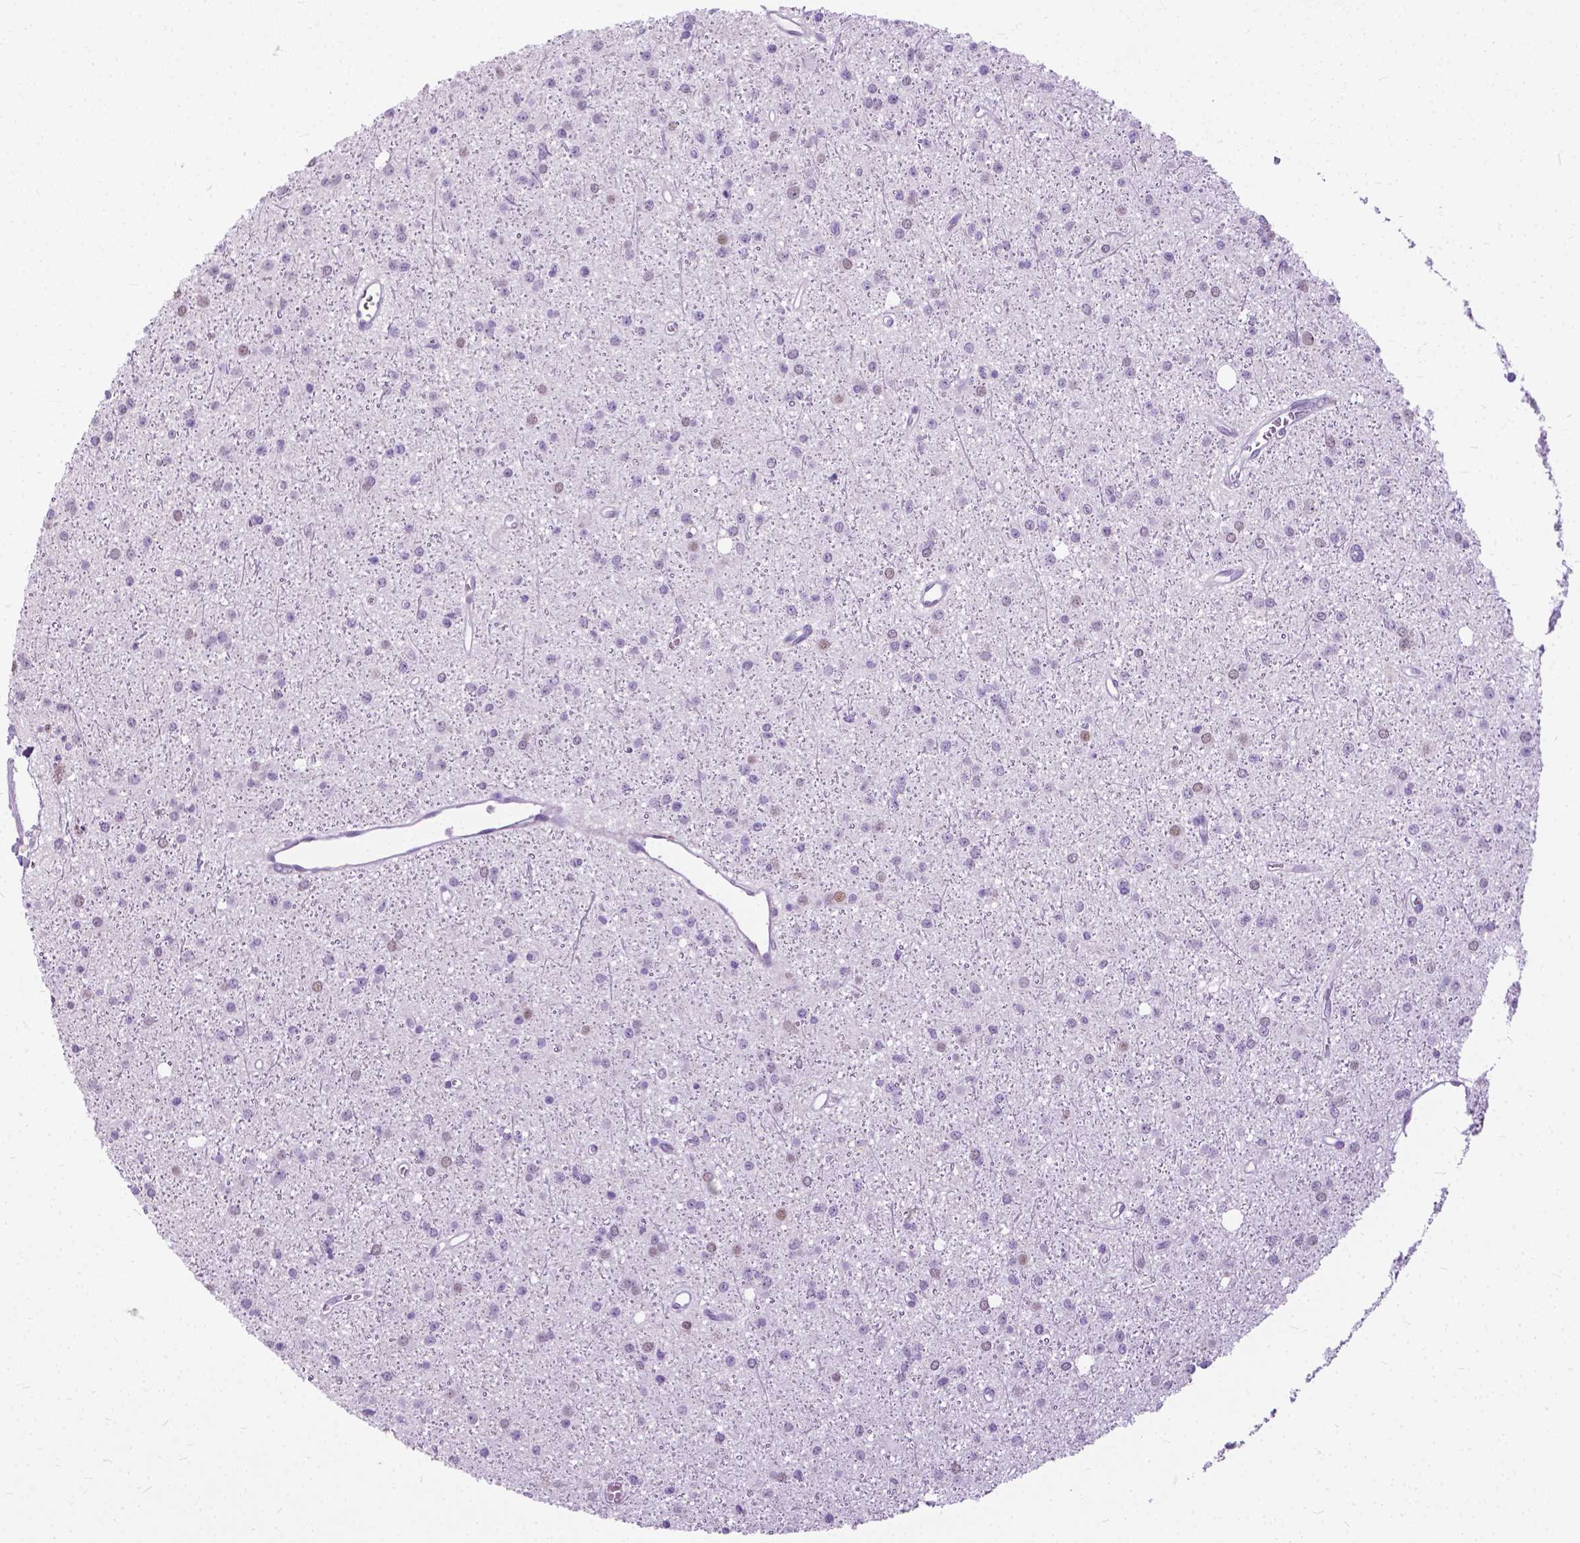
{"staining": {"intensity": "negative", "quantity": "none", "location": "none"}, "tissue": "glioma", "cell_type": "Tumor cells", "image_type": "cancer", "snomed": [{"axis": "morphology", "description": "Glioma, malignant, Low grade"}, {"axis": "topography", "description": "Brain"}], "caption": "Immunohistochemical staining of glioma displays no significant expression in tumor cells.", "gene": "APCDD1L", "patient": {"sex": "male", "age": 27}}